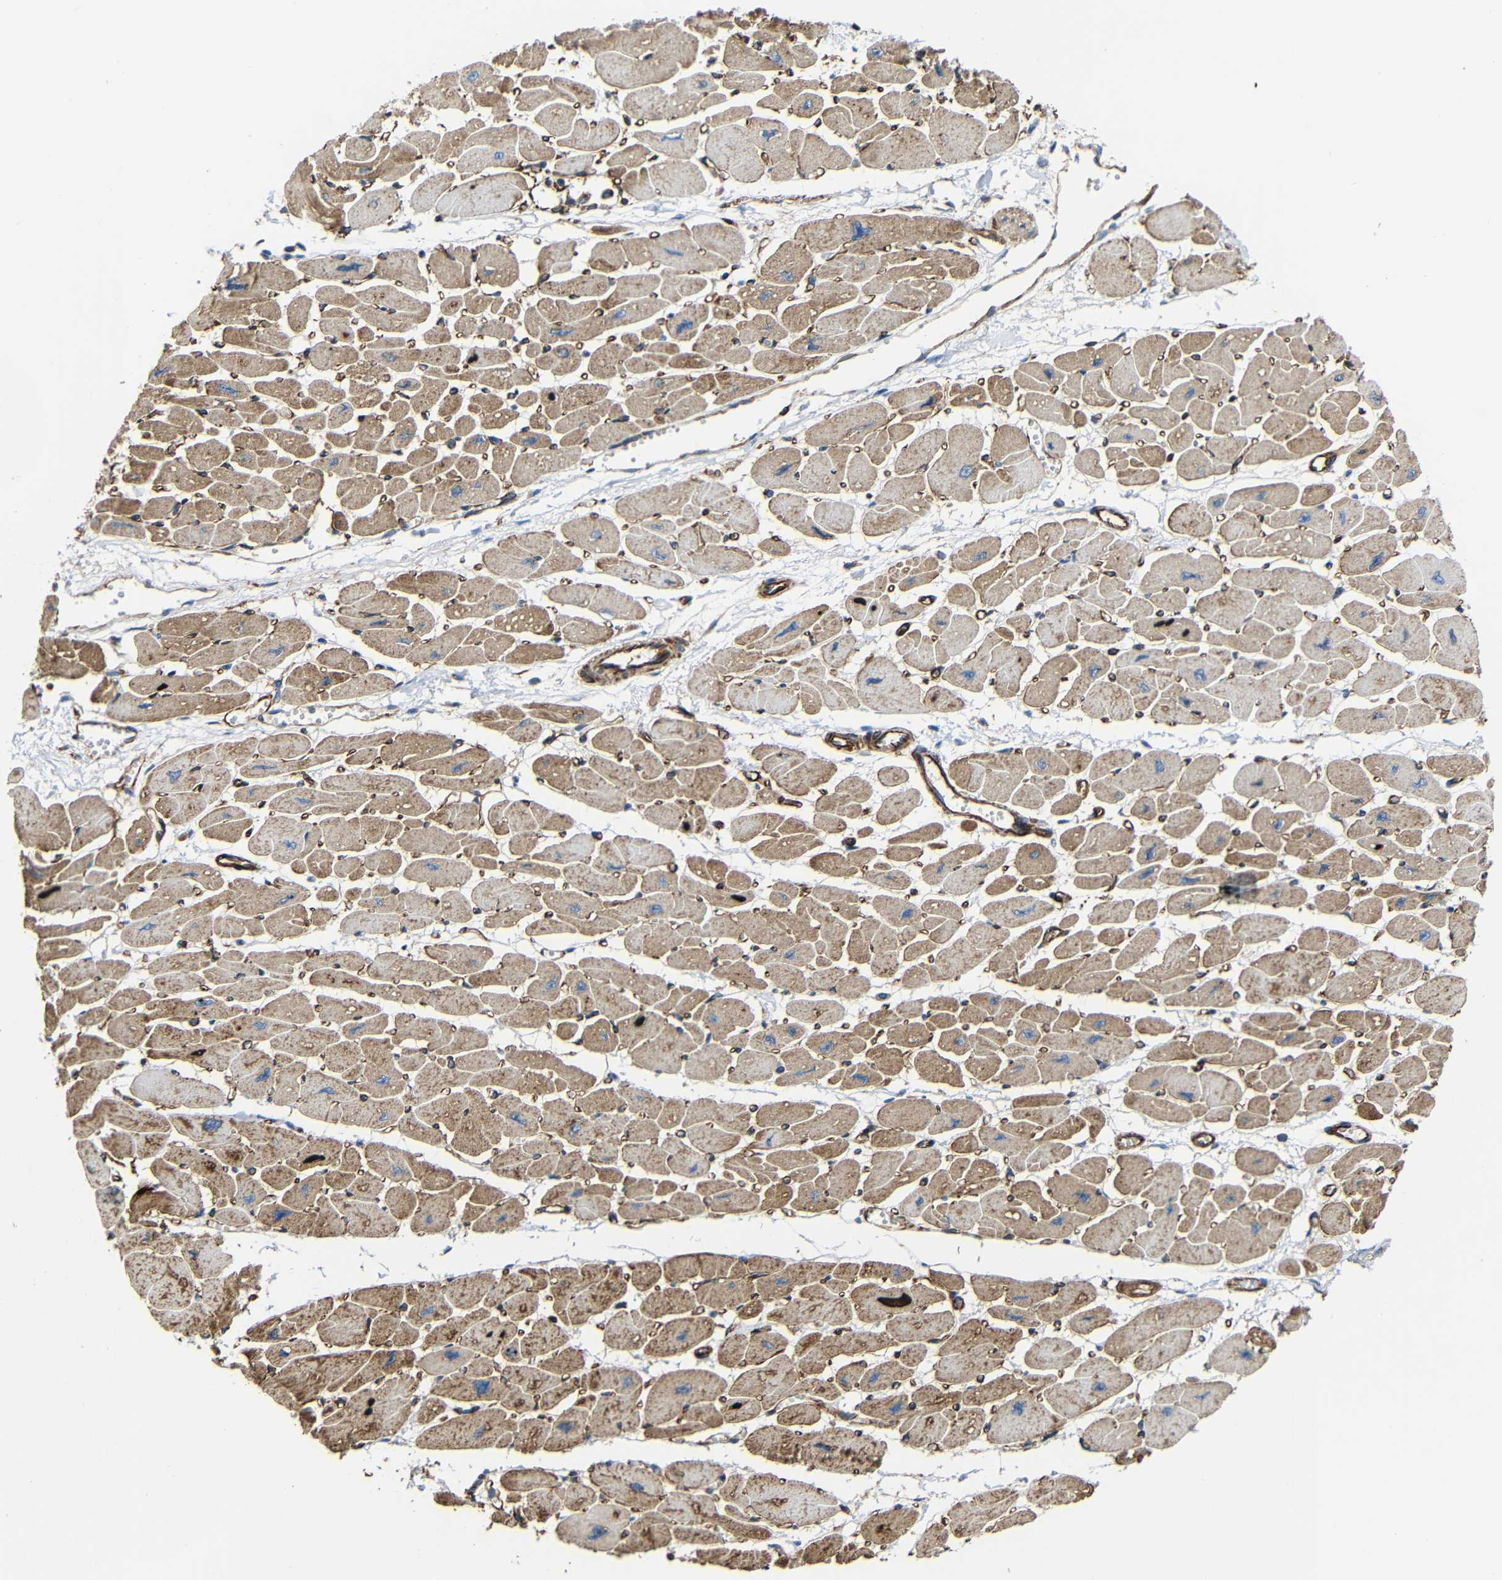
{"staining": {"intensity": "moderate", "quantity": ">75%", "location": "cytoplasmic/membranous"}, "tissue": "heart muscle", "cell_type": "Cardiomyocytes", "image_type": "normal", "snomed": [{"axis": "morphology", "description": "Normal tissue, NOS"}, {"axis": "topography", "description": "Heart"}], "caption": "Immunohistochemical staining of benign heart muscle exhibits >75% levels of moderate cytoplasmic/membranous protein positivity in about >75% of cardiomyocytes.", "gene": "IGSF10", "patient": {"sex": "female", "age": 54}}